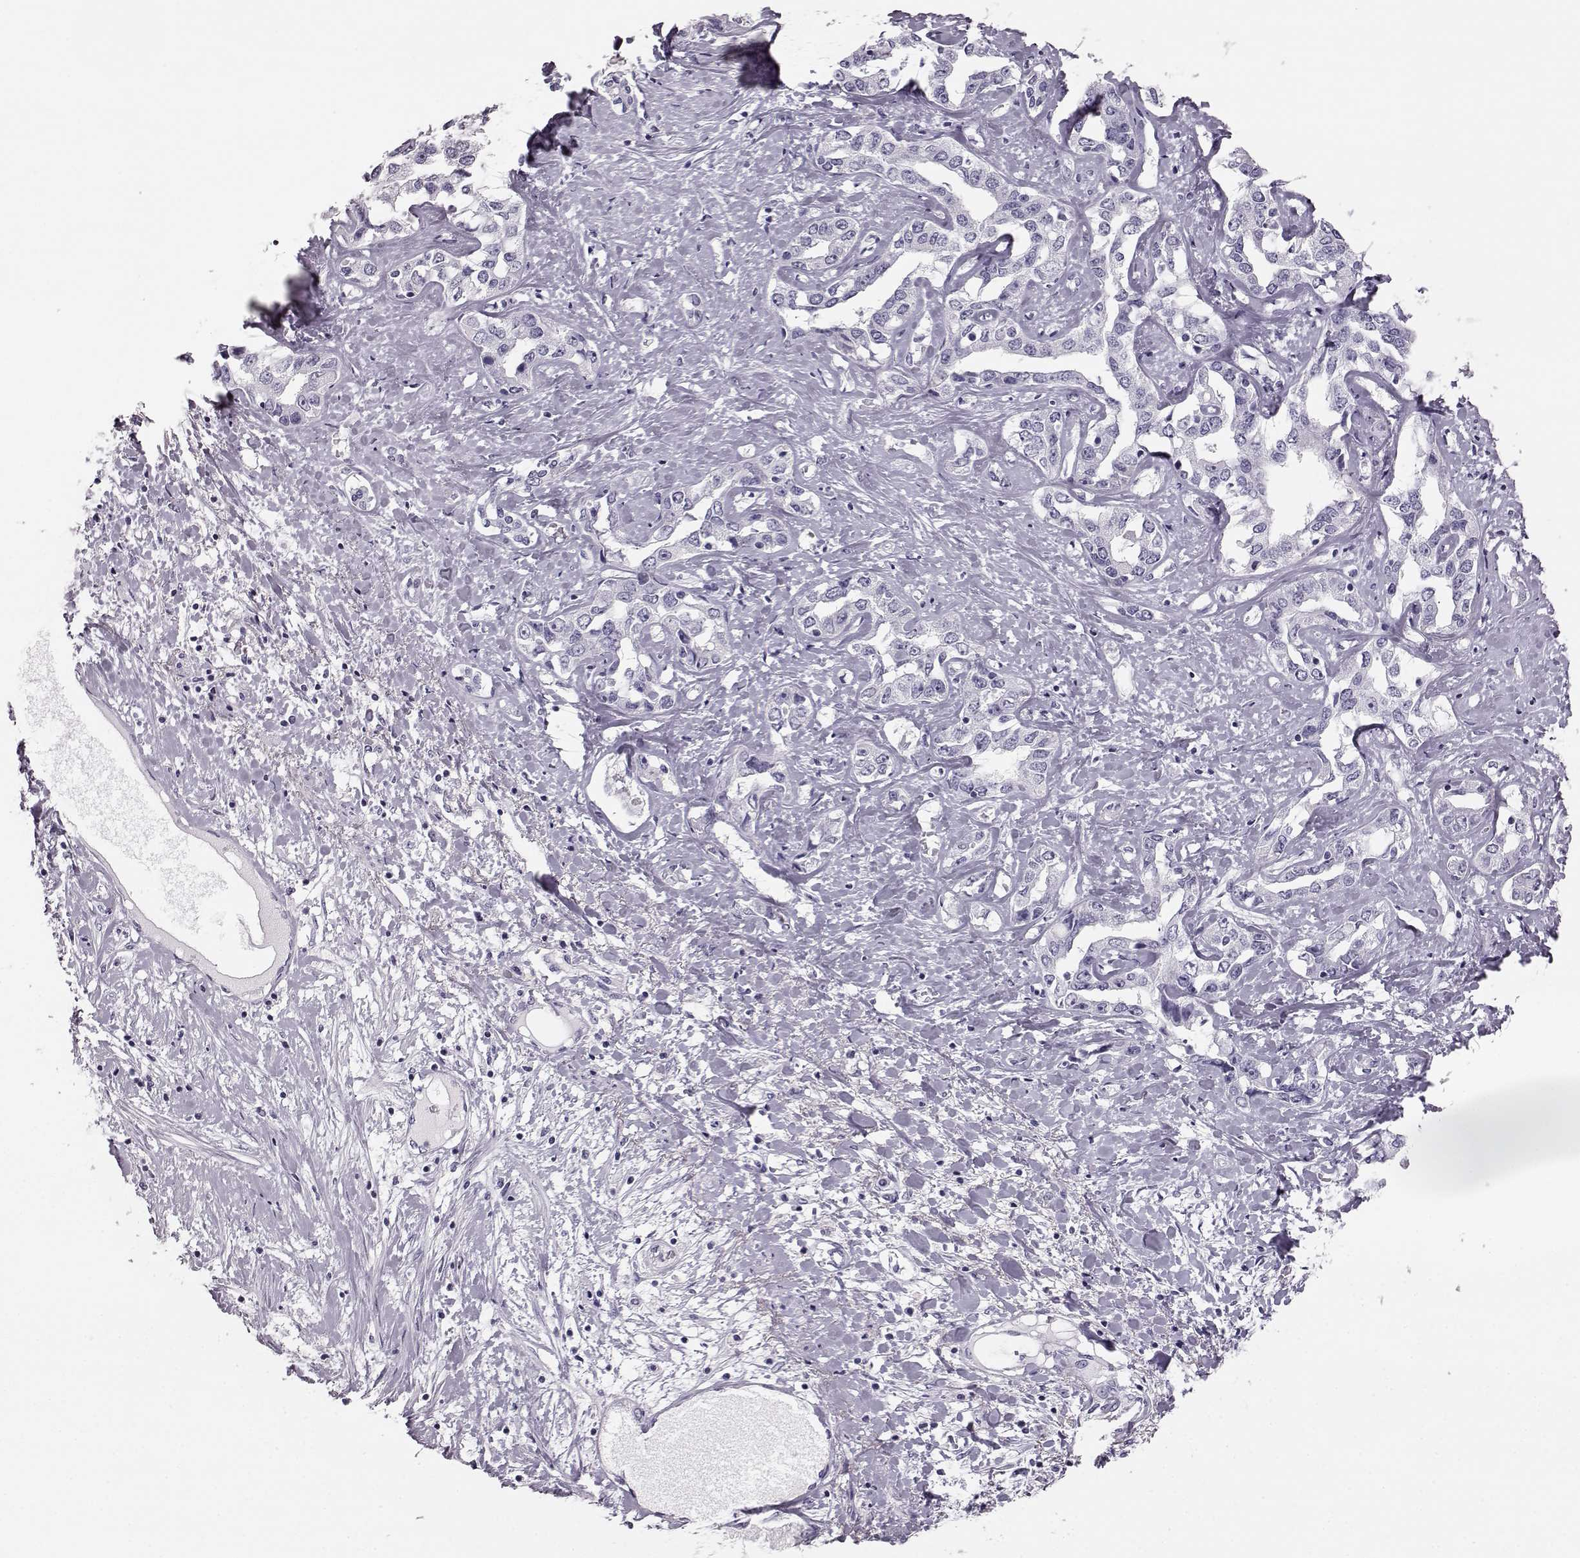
{"staining": {"intensity": "negative", "quantity": "none", "location": "none"}, "tissue": "liver cancer", "cell_type": "Tumor cells", "image_type": "cancer", "snomed": [{"axis": "morphology", "description": "Cholangiocarcinoma"}, {"axis": "topography", "description": "Liver"}], "caption": "IHC of human cholangiocarcinoma (liver) exhibits no positivity in tumor cells.", "gene": "BFSP2", "patient": {"sex": "male", "age": 59}}